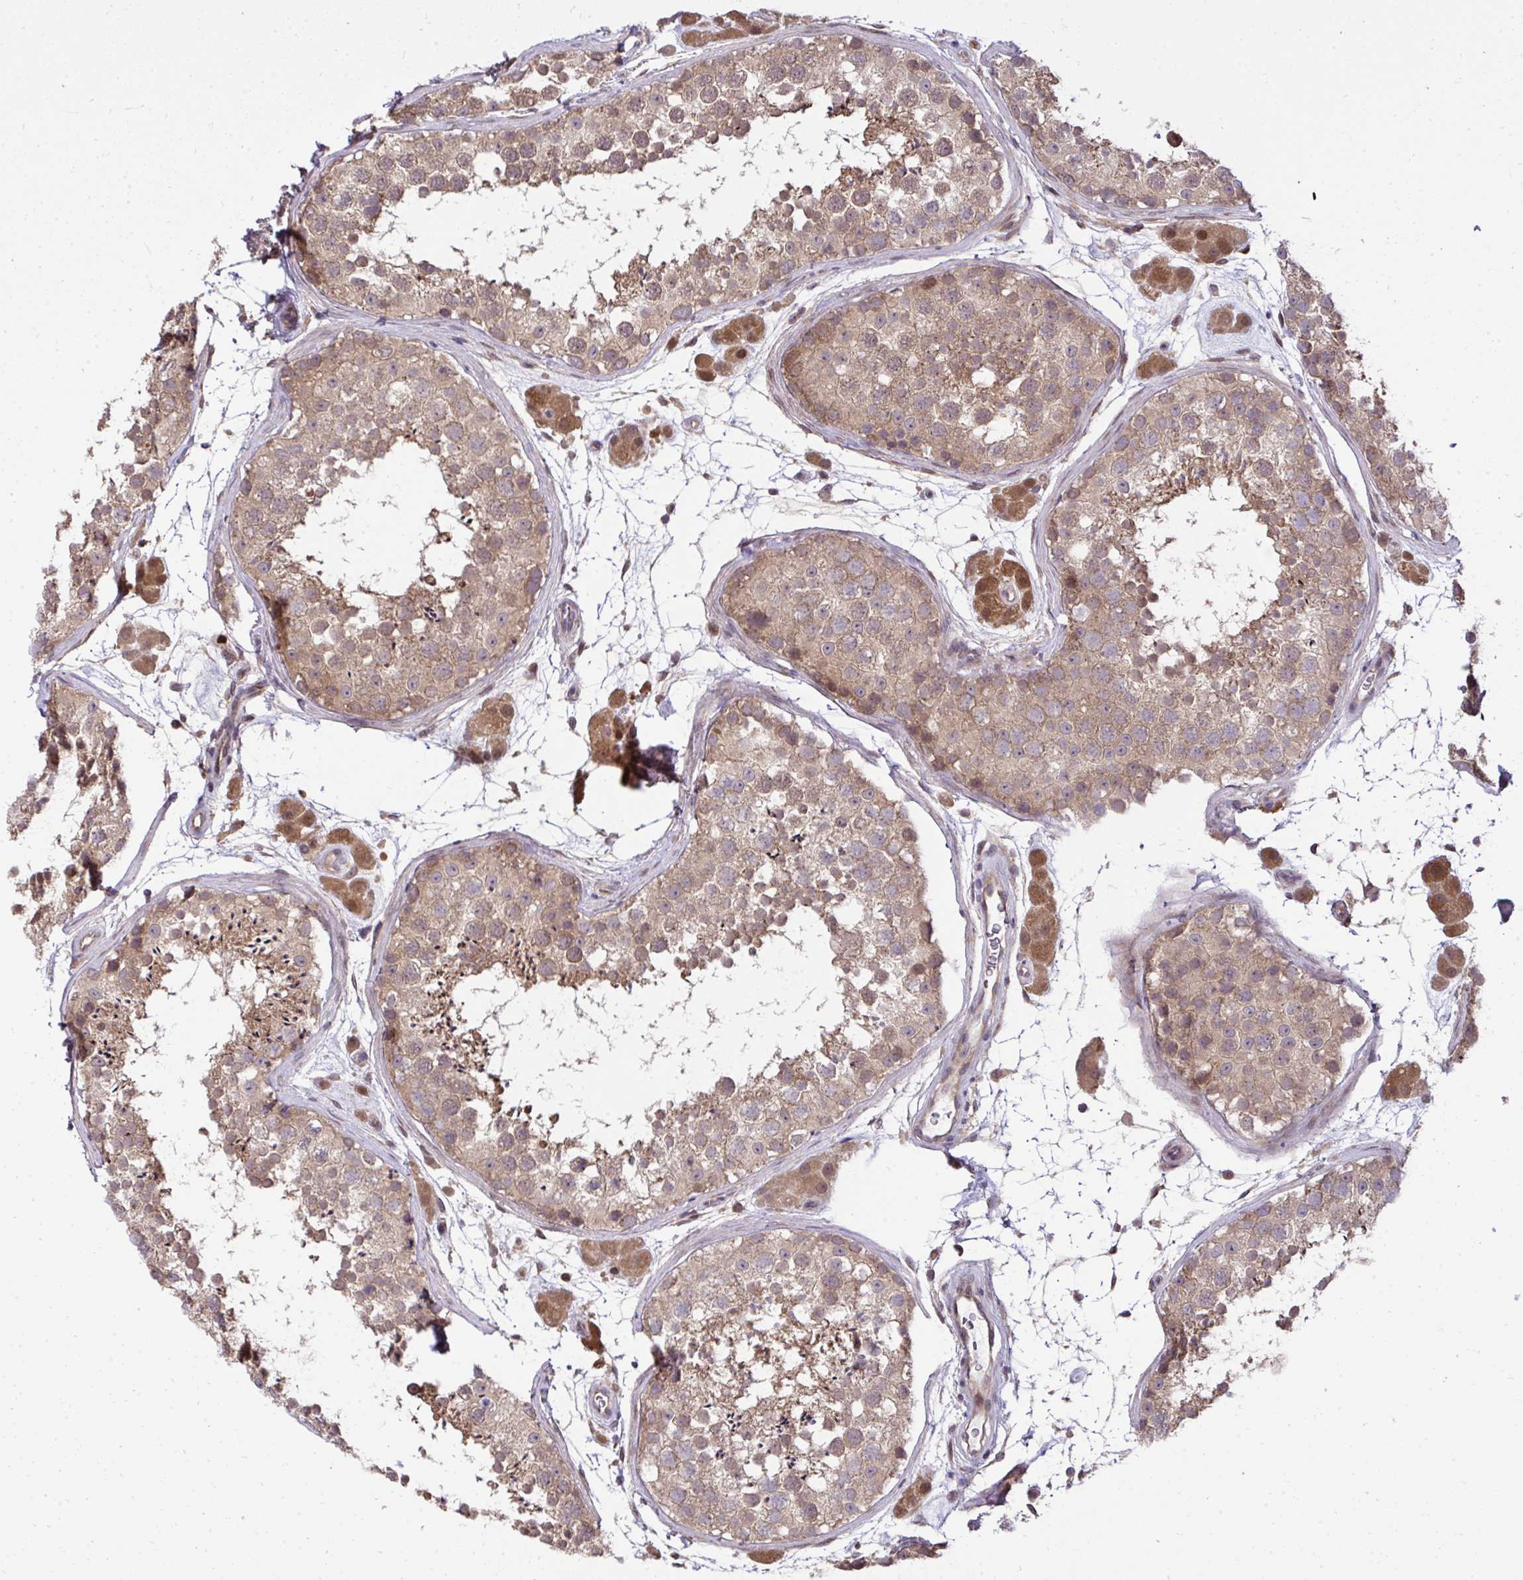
{"staining": {"intensity": "moderate", "quantity": ">75%", "location": "cytoplasmic/membranous,nuclear"}, "tissue": "testis", "cell_type": "Cells in seminiferous ducts", "image_type": "normal", "snomed": [{"axis": "morphology", "description": "Normal tissue, NOS"}, {"axis": "topography", "description": "Testis"}], "caption": "Immunohistochemistry (IHC) micrograph of normal human testis stained for a protein (brown), which demonstrates medium levels of moderate cytoplasmic/membranous,nuclear positivity in approximately >75% of cells in seminiferous ducts.", "gene": "RDH14", "patient": {"sex": "male", "age": 41}}